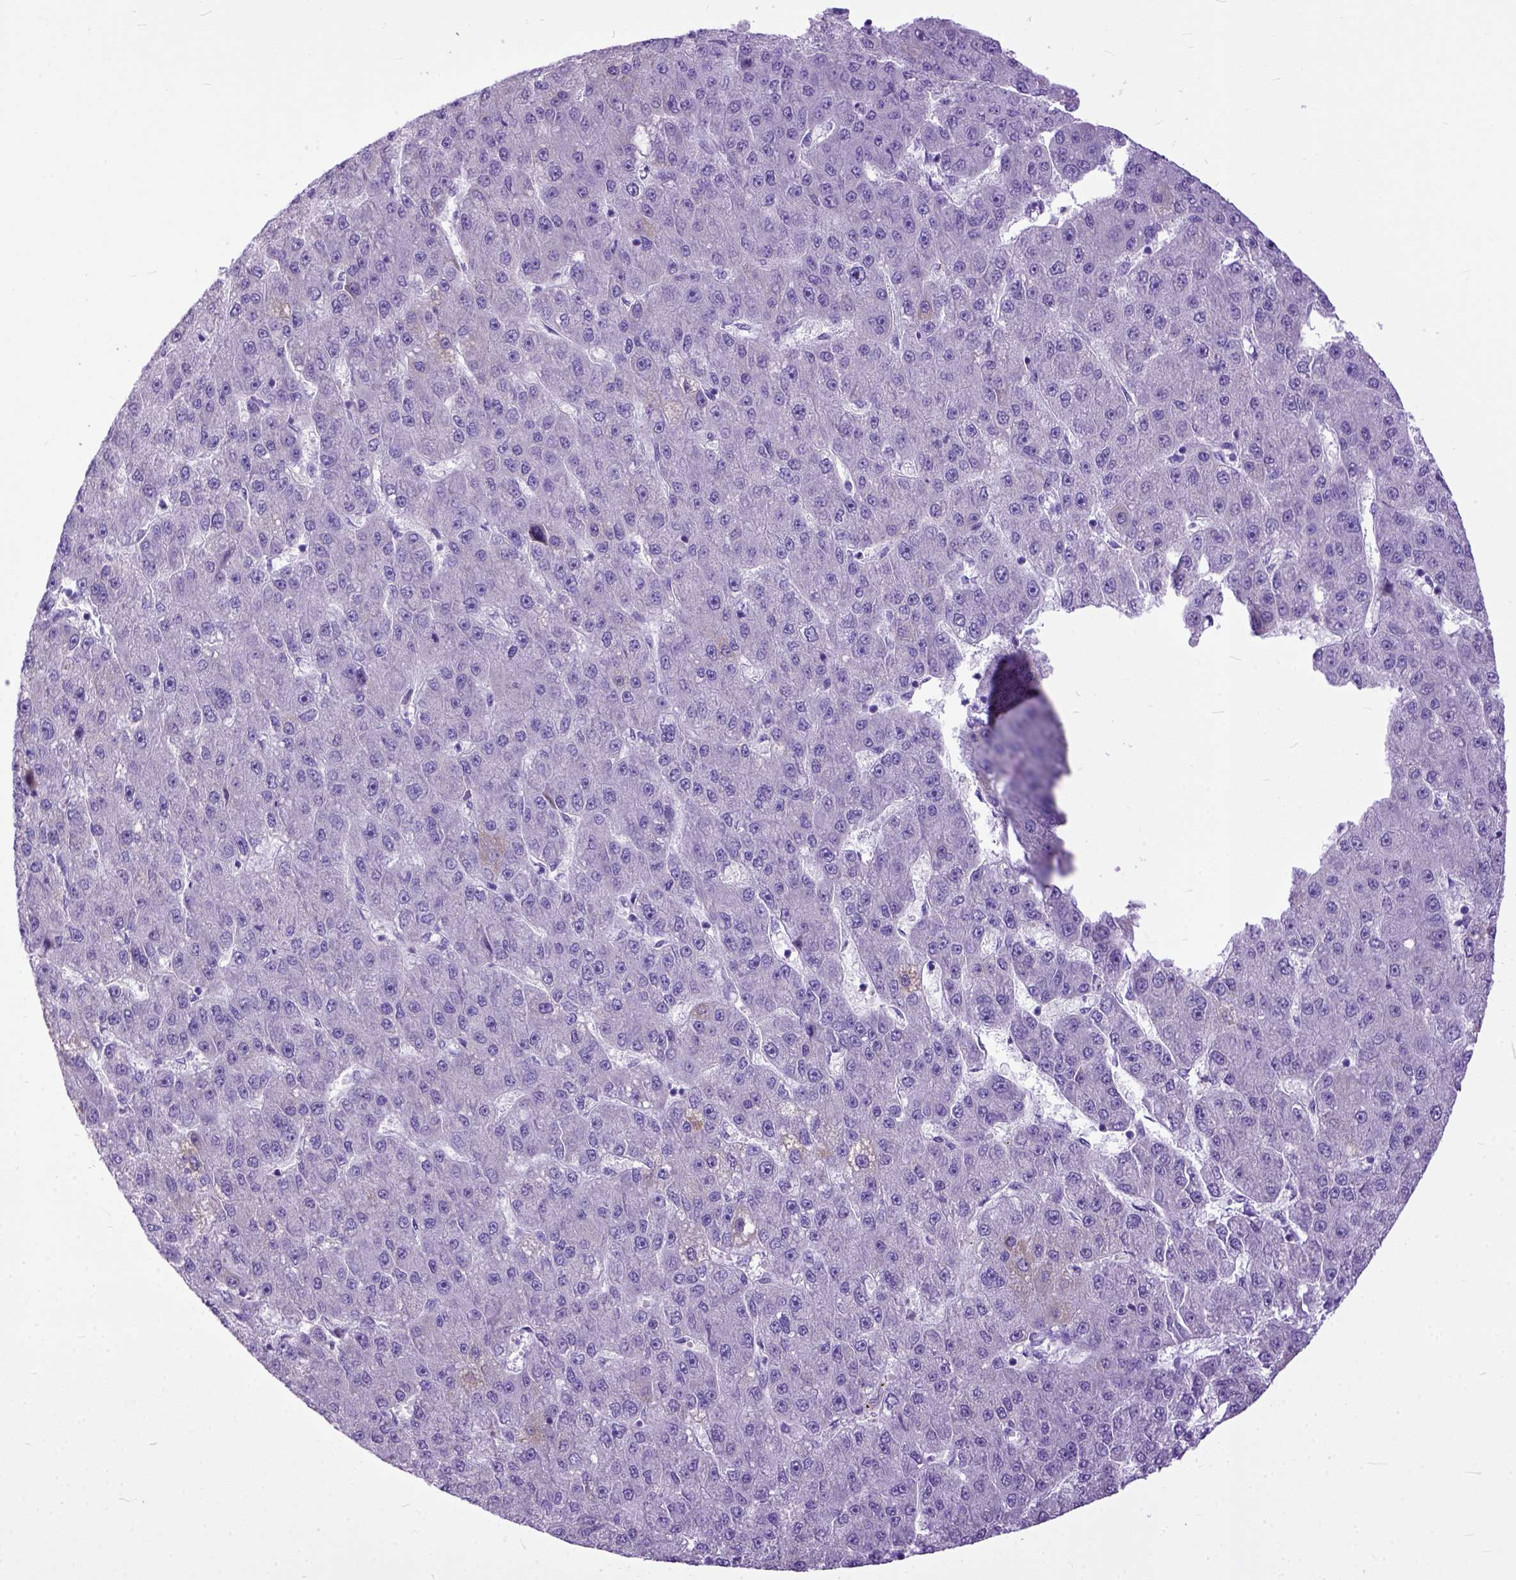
{"staining": {"intensity": "moderate", "quantity": "<25%", "location": "cytoplasmic/membranous"}, "tissue": "liver cancer", "cell_type": "Tumor cells", "image_type": "cancer", "snomed": [{"axis": "morphology", "description": "Carcinoma, Hepatocellular, NOS"}, {"axis": "topography", "description": "Liver"}], "caption": "A brown stain labels moderate cytoplasmic/membranous staining of a protein in liver cancer tumor cells.", "gene": "CRB1", "patient": {"sex": "male", "age": 67}}